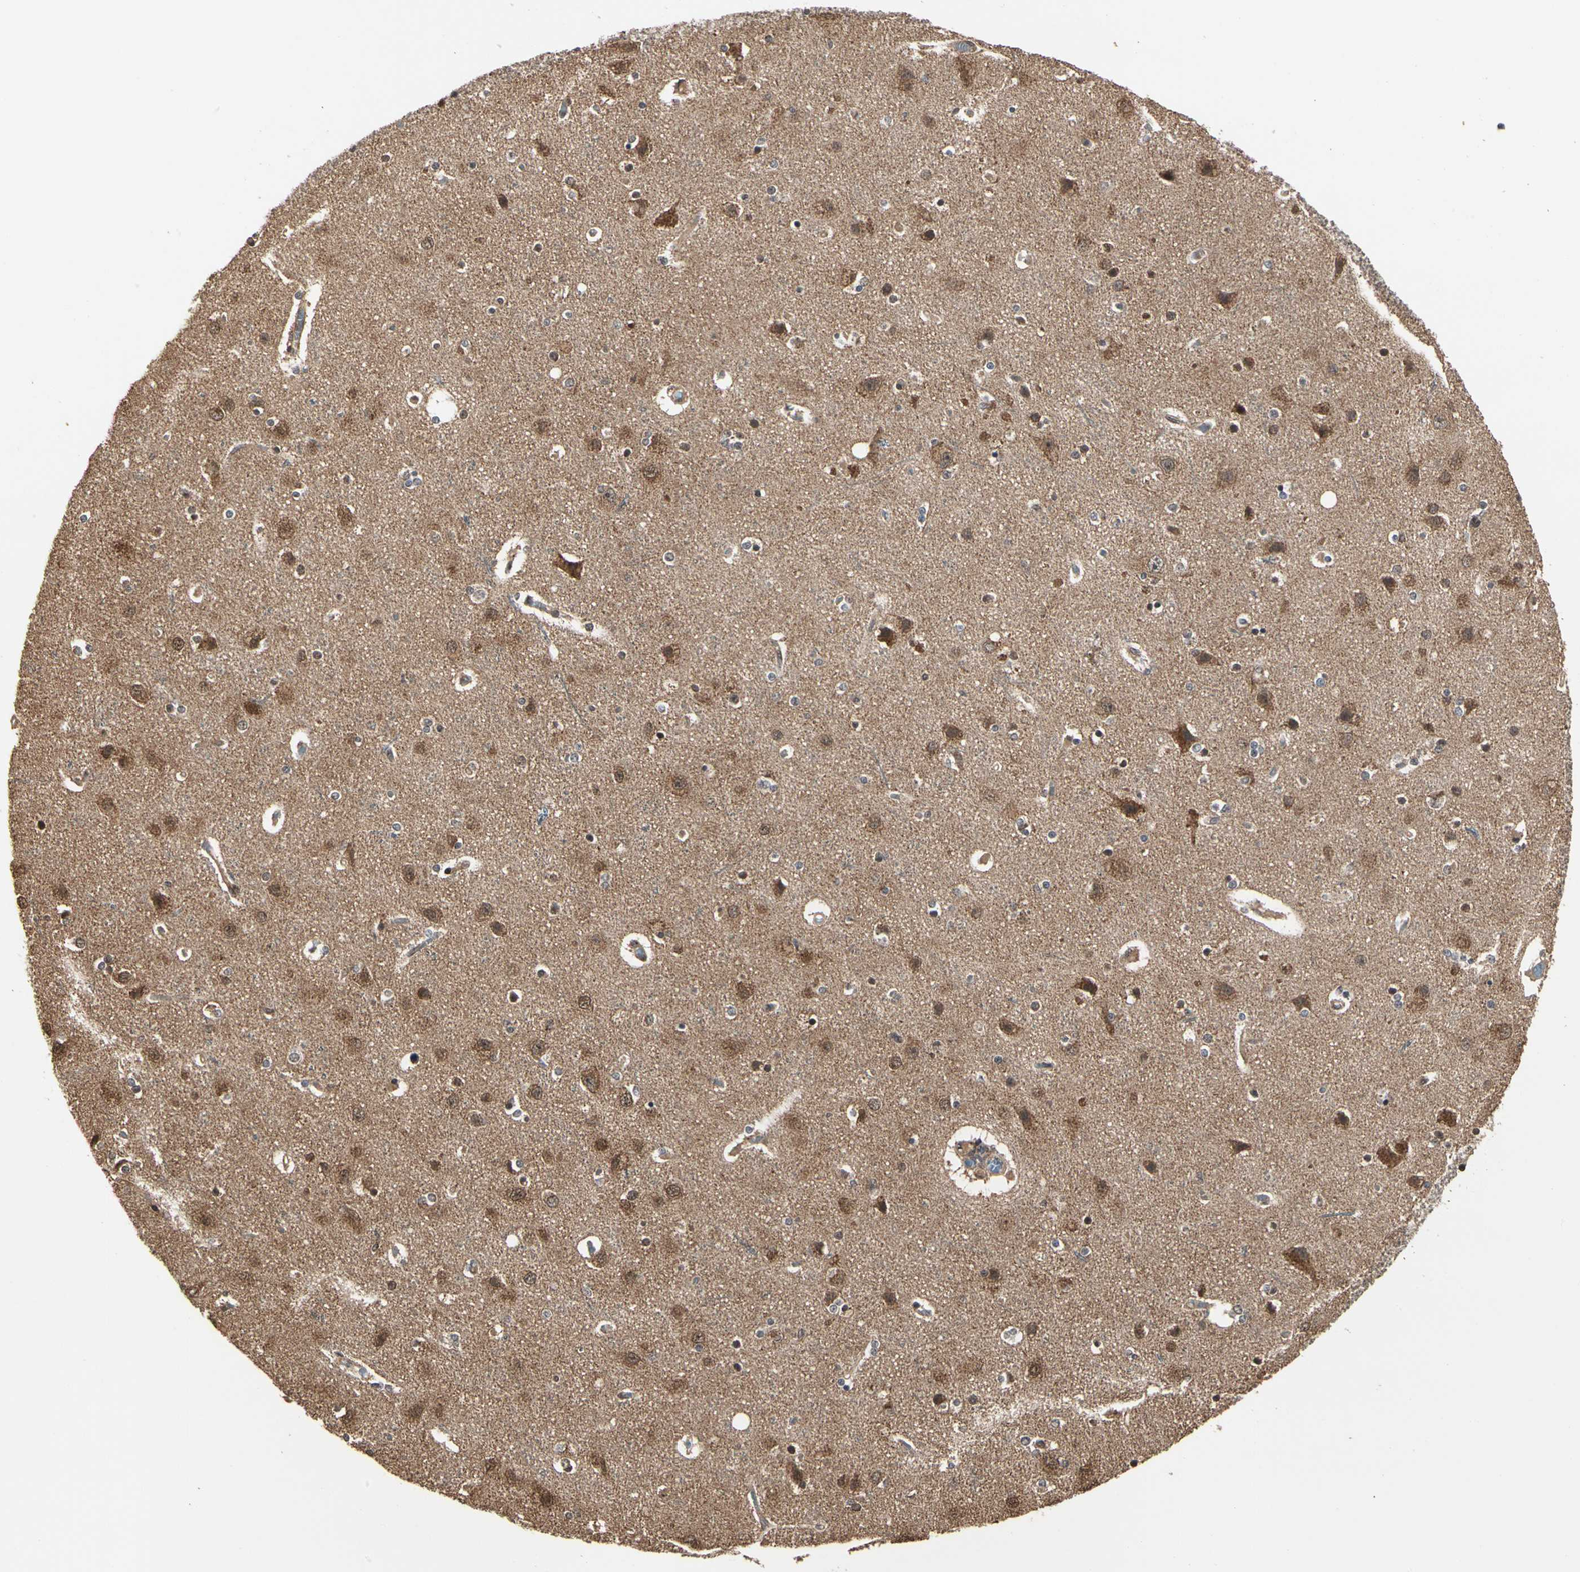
{"staining": {"intensity": "weak", "quantity": "<25%", "location": "cytoplasmic/membranous"}, "tissue": "cerebral cortex", "cell_type": "Endothelial cells", "image_type": "normal", "snomed": [{"axis": "morphology", "description": "Normal tissue, NOS"}, {"axis": "topography", "description": "Cerebral cortex"}], "caption": "Immunohistochemical staining of benign human cerebral cortex shows no significant positivity in endothelial cells. Nuclei are stained in blue.", "gene": "TAOK1", "patient": {"sex": "female", "age": 54}}